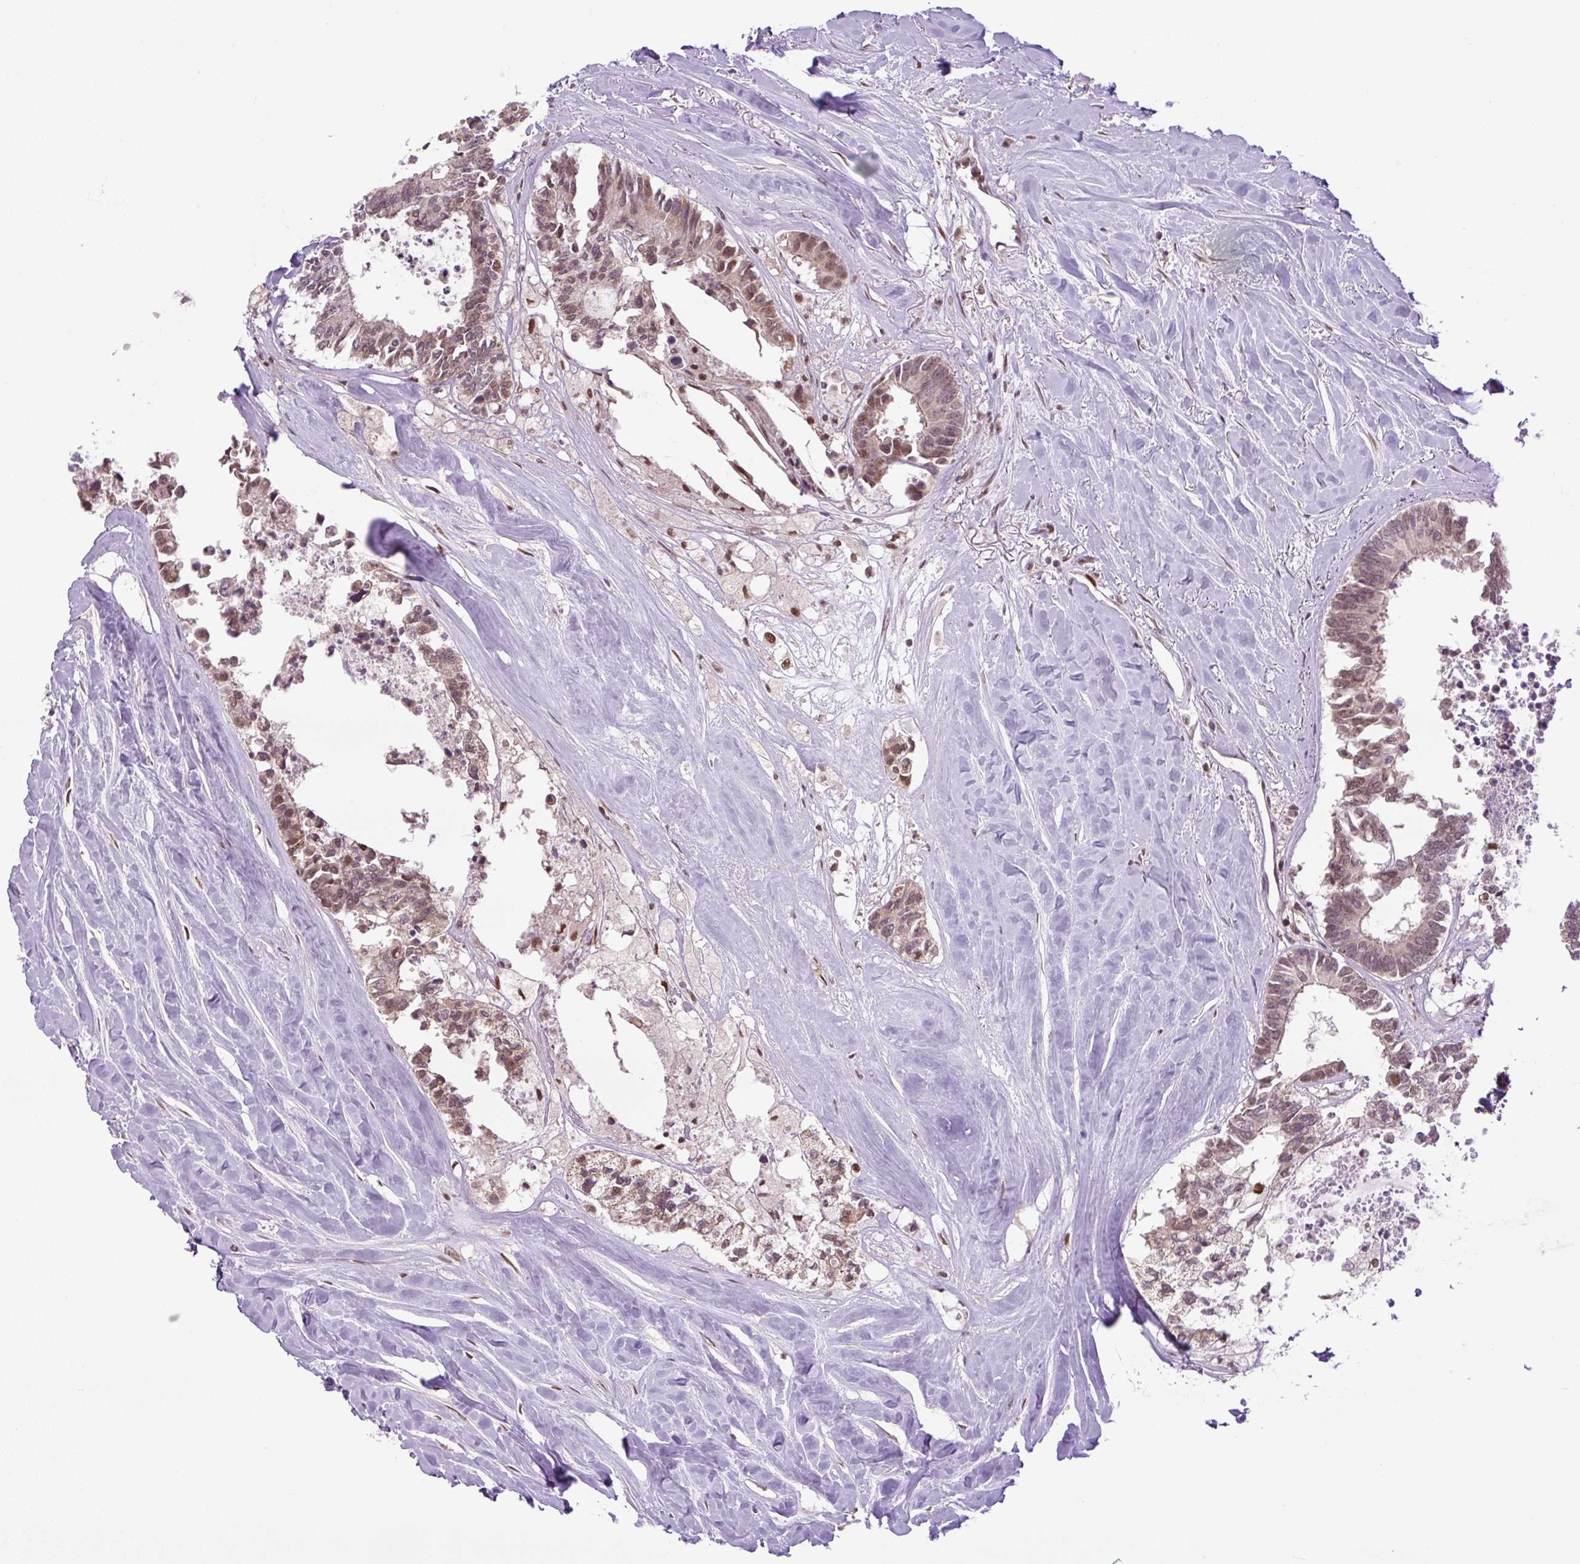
{"staining": {"intensity": "moderate", "quantity": ">75%", "location": "nuclear"}, "tissue": "colorectal cancer", "cell_type": "Tumor cells", "image_type": "cancer", "snomed": [{"axis": "morphology", "description": "Adenocarcinoma, NOS"}, {"axis": "topography", "description": "Colon"}, {"axis": "topography", "description": "Rectum"}], "caption": "Immunohistochemical staining of adenocarcinoma (colorectal) shows moderate nuclear protein expression in about >75% of tumor cells. (DAB (3,3'-diaminobenzidine) IHC, brown staining for protein, blue staining for nuclei).", "gene": "KPNA1", "patient": {"sex": "male", "age": 57}}